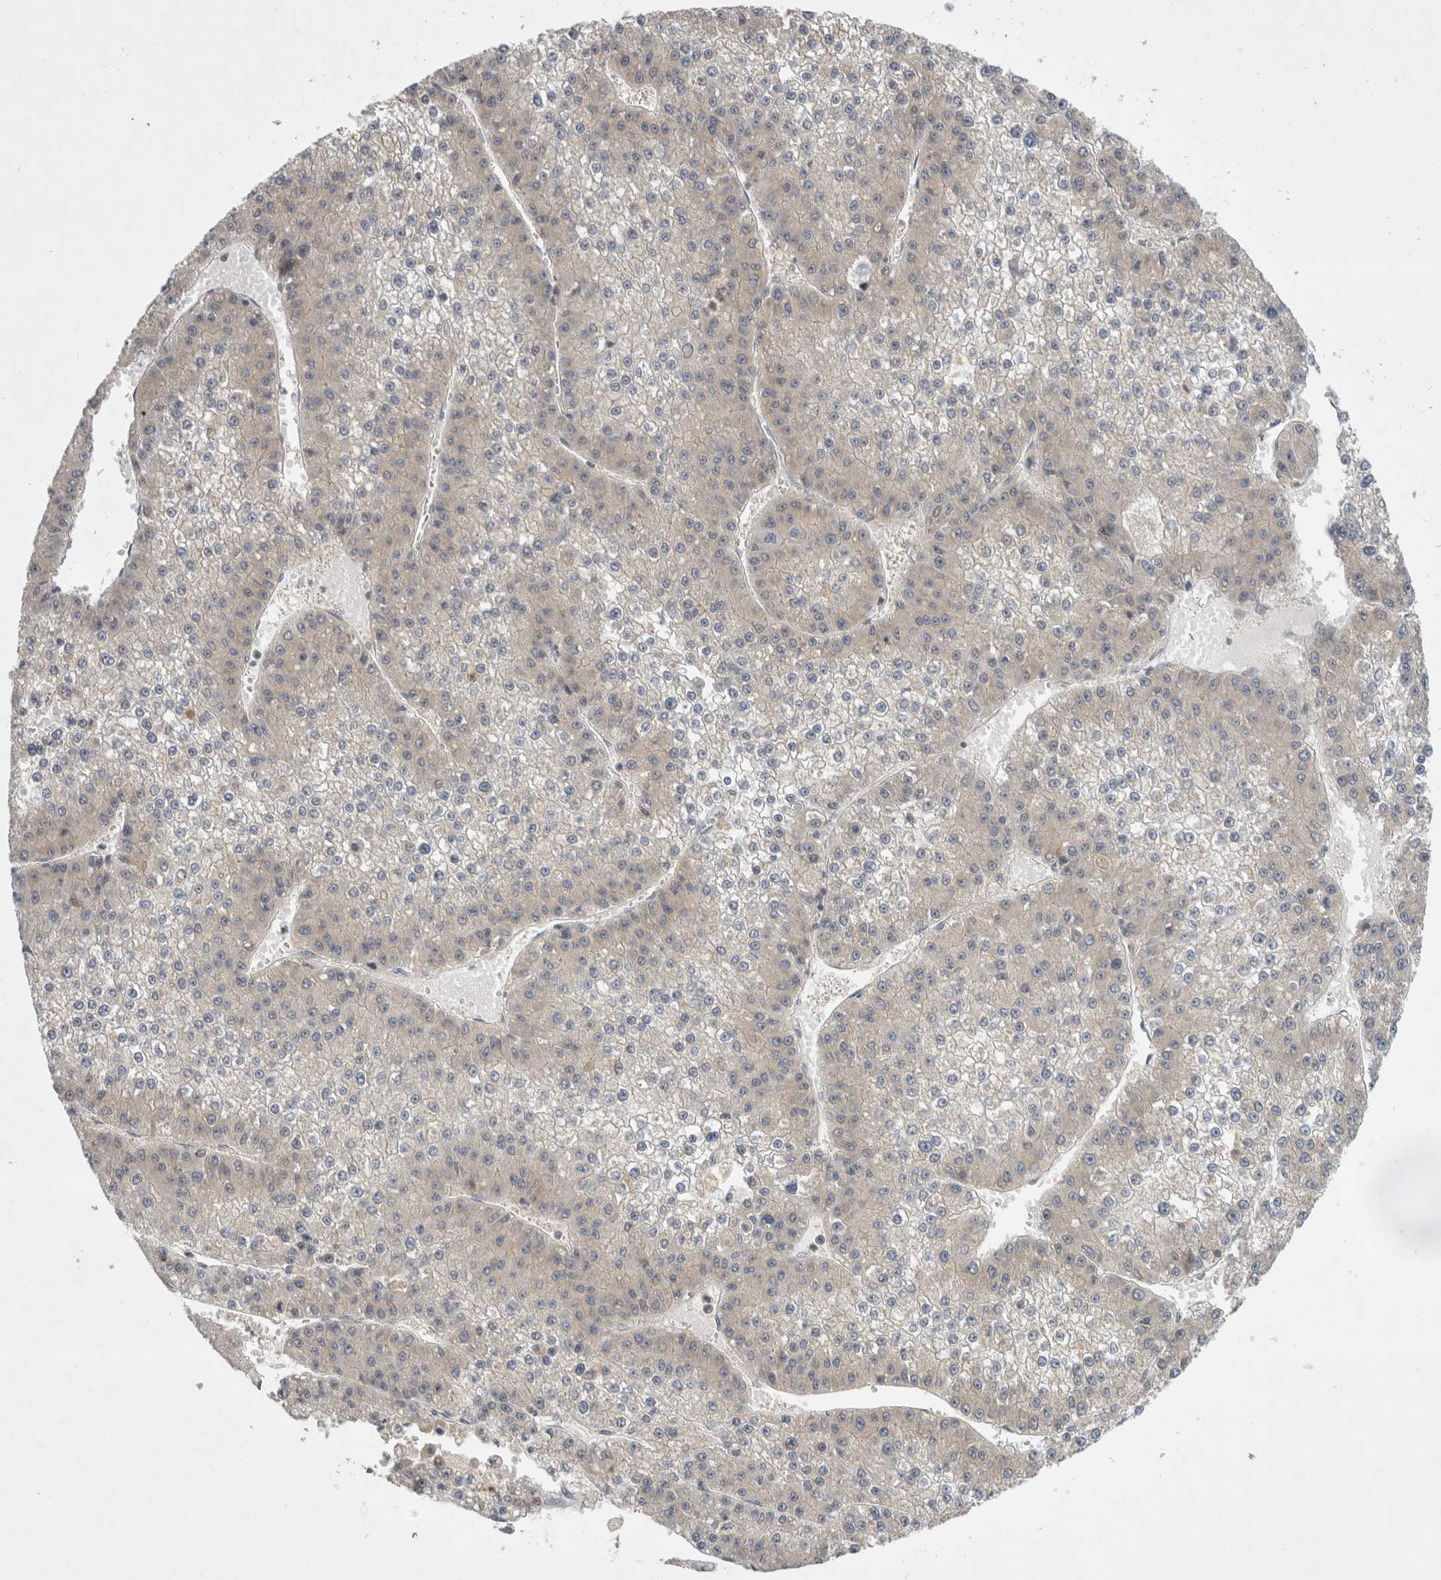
{"staining": {"intensity": "negative", "quantity": "none", "location": "none"}, "tissue": "liver cancer", "cell_type": "Tumor cells", "image_type": "cancer", "snomed": [{"axis": "morphology", "description": "Carcinoma, Hepatocellular, NOS"}, {"axis": "topography", "description": "Liver"}], "caption": "Human liver cancer stained for a protein using IHC shows no positivity in tumor cells.", "gene": "AASDHPPT", "patient": {"sex": "female", "age": 73}}